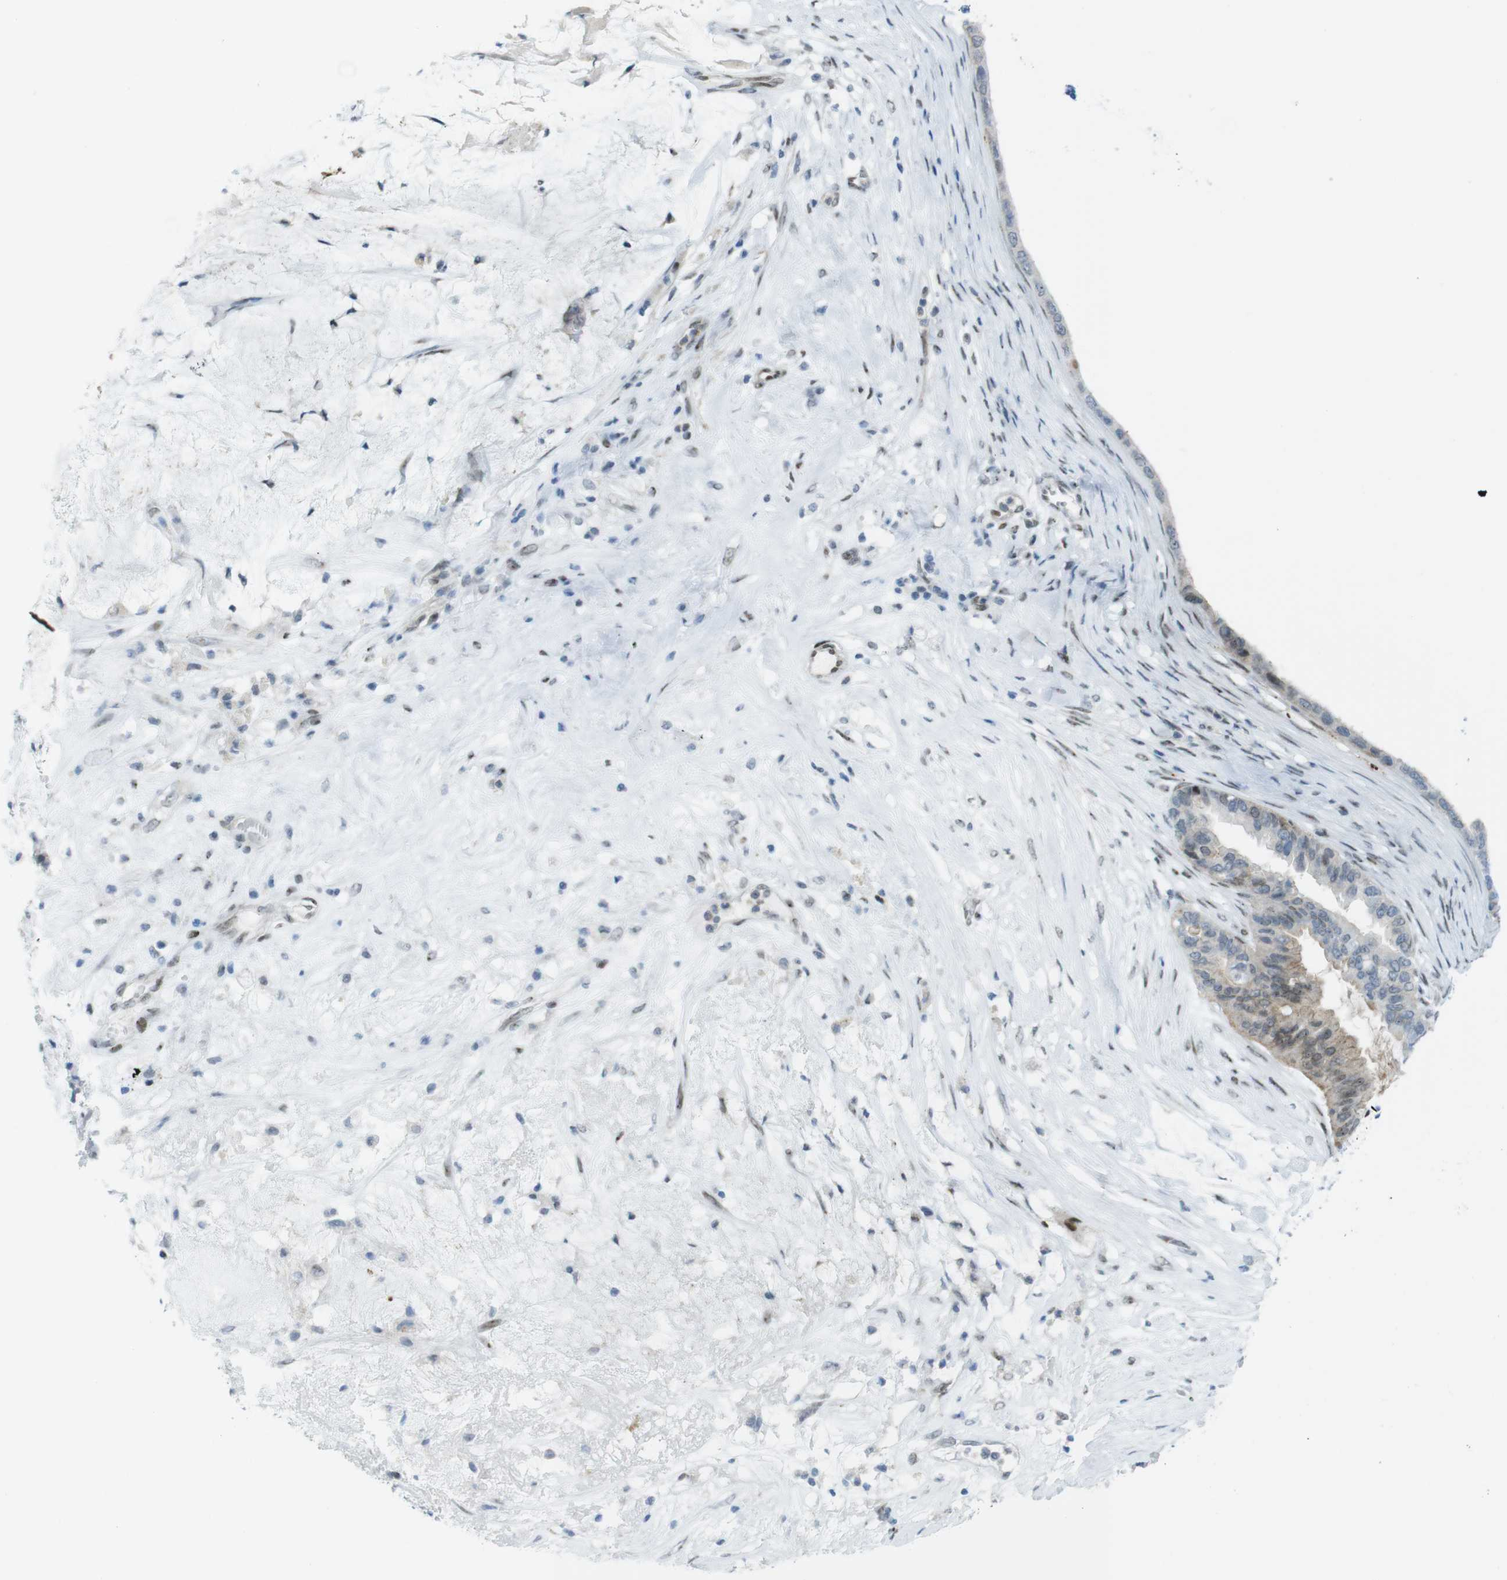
{"staining": {"intensity": "weak", "quantity": "<25%", "location": "cytoplasmic/membranous,nuclear"}, "tissue": "ovarian cancer", "cell_type": "Tumor cells", "image_type": "cancer", "snomed": [{"axis": "morphology", "description": "Cystadenocarcinoma, mucinous, NOS"}, {"axis": "topography", "description": "Ovary"}], "caption": "Immunohistochemical staining of human ovarian mucinous cystadenocarcinoma shows no significant expression in tumor cells. Brightfield microscopy of immunohistochemistry (IHC) stained with DAB (brown) and hematoxylin (blue), captured at high magnification.", "gene": "UBB", "patient": {"sex": "female", "age": 80}}